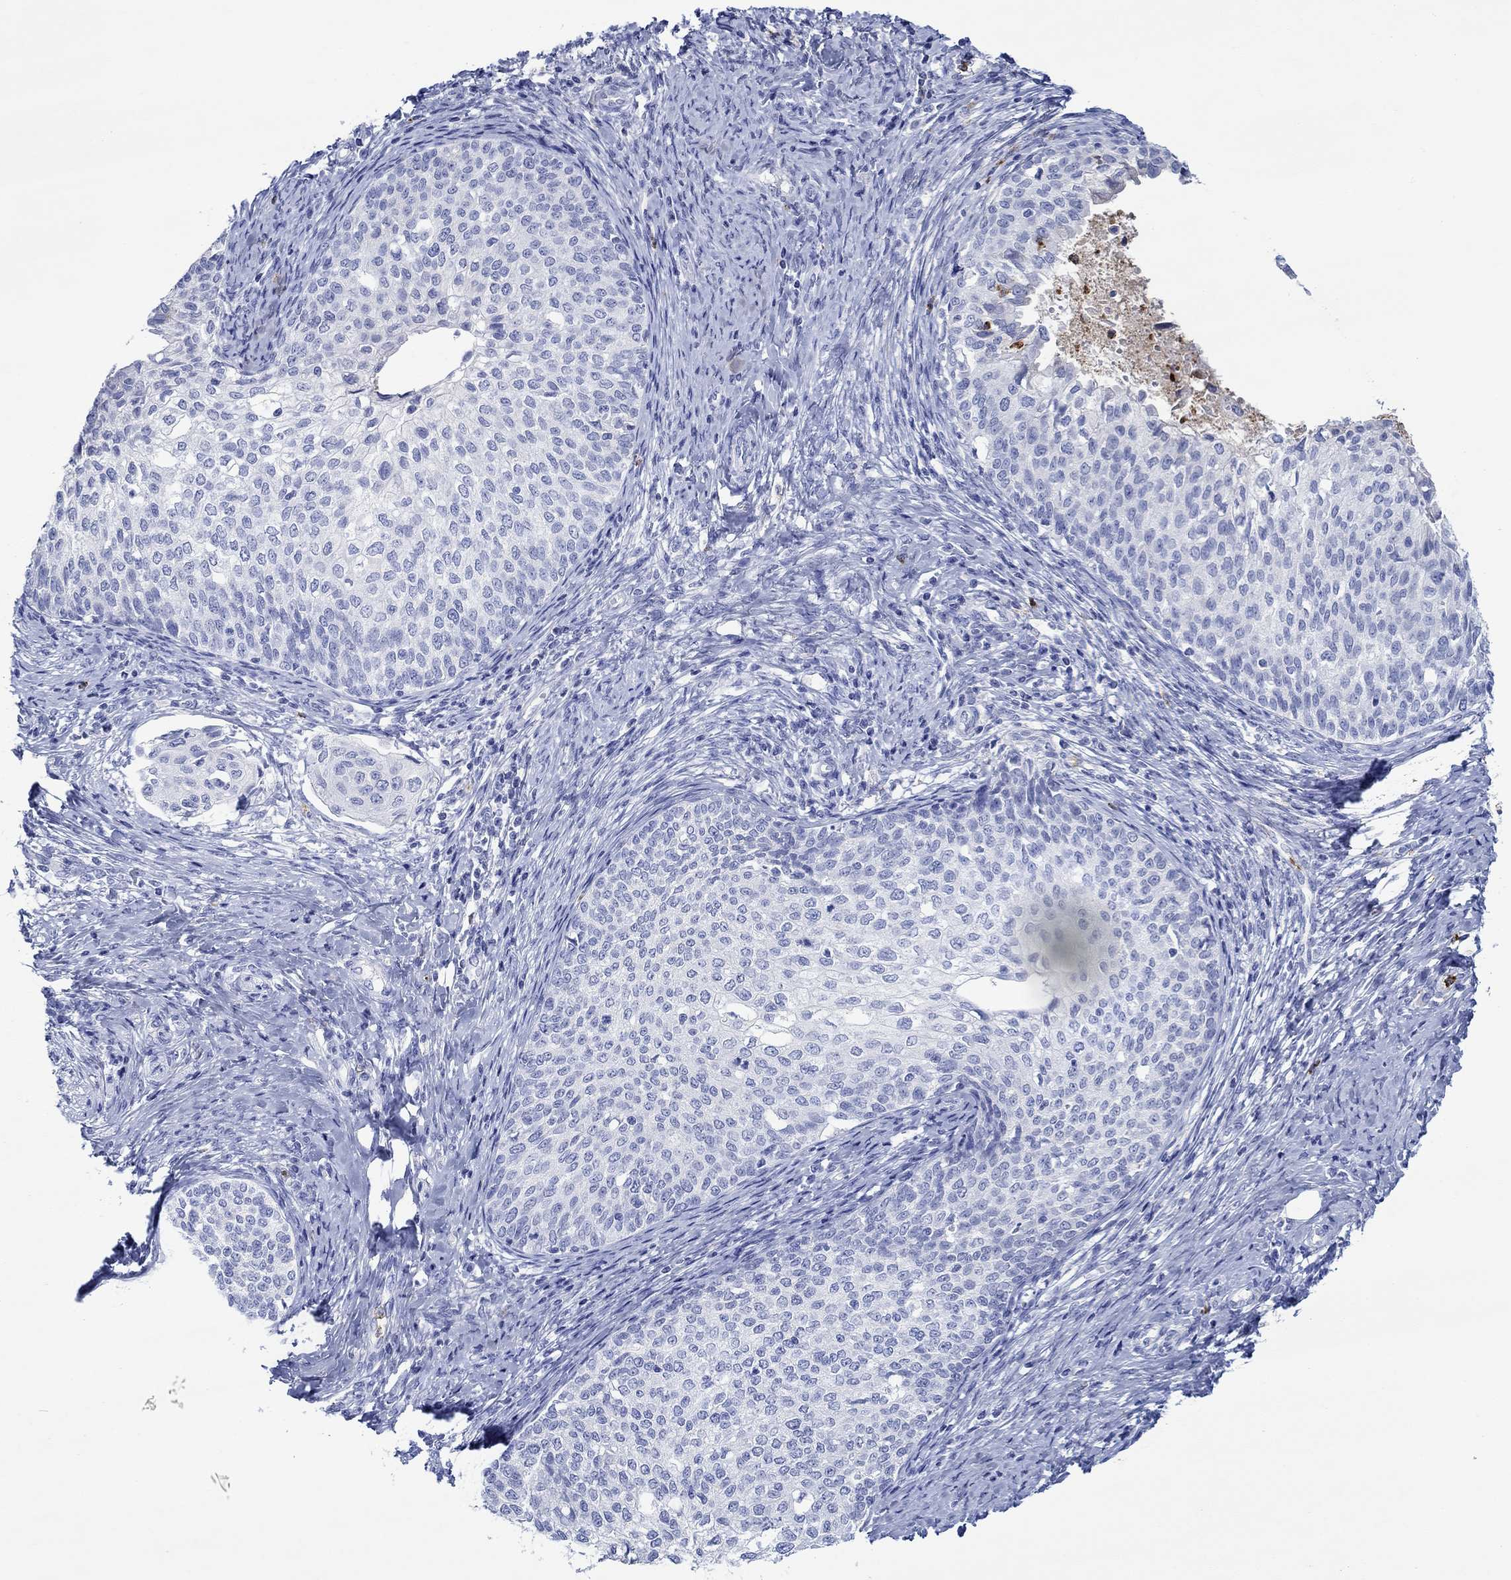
{"staining": {"intensity": "negative", "quantity": "none", "location": "none"}, "tissue": "cervical cancer", "cell_type": "Tumor cells", "image_type": "cancer", "snomed": [{"axis": "morphology", "description": "Squamous cell carcinoma, NOS"}, {"axis": "topography", "description": "Cervix"}], "caption": "Histopathology image shows no protein expression in tumor cells of cervical squamous cell carcinoma tissue.", "gene": "EPX", "patient": {"sex": "female", "age": 51}}